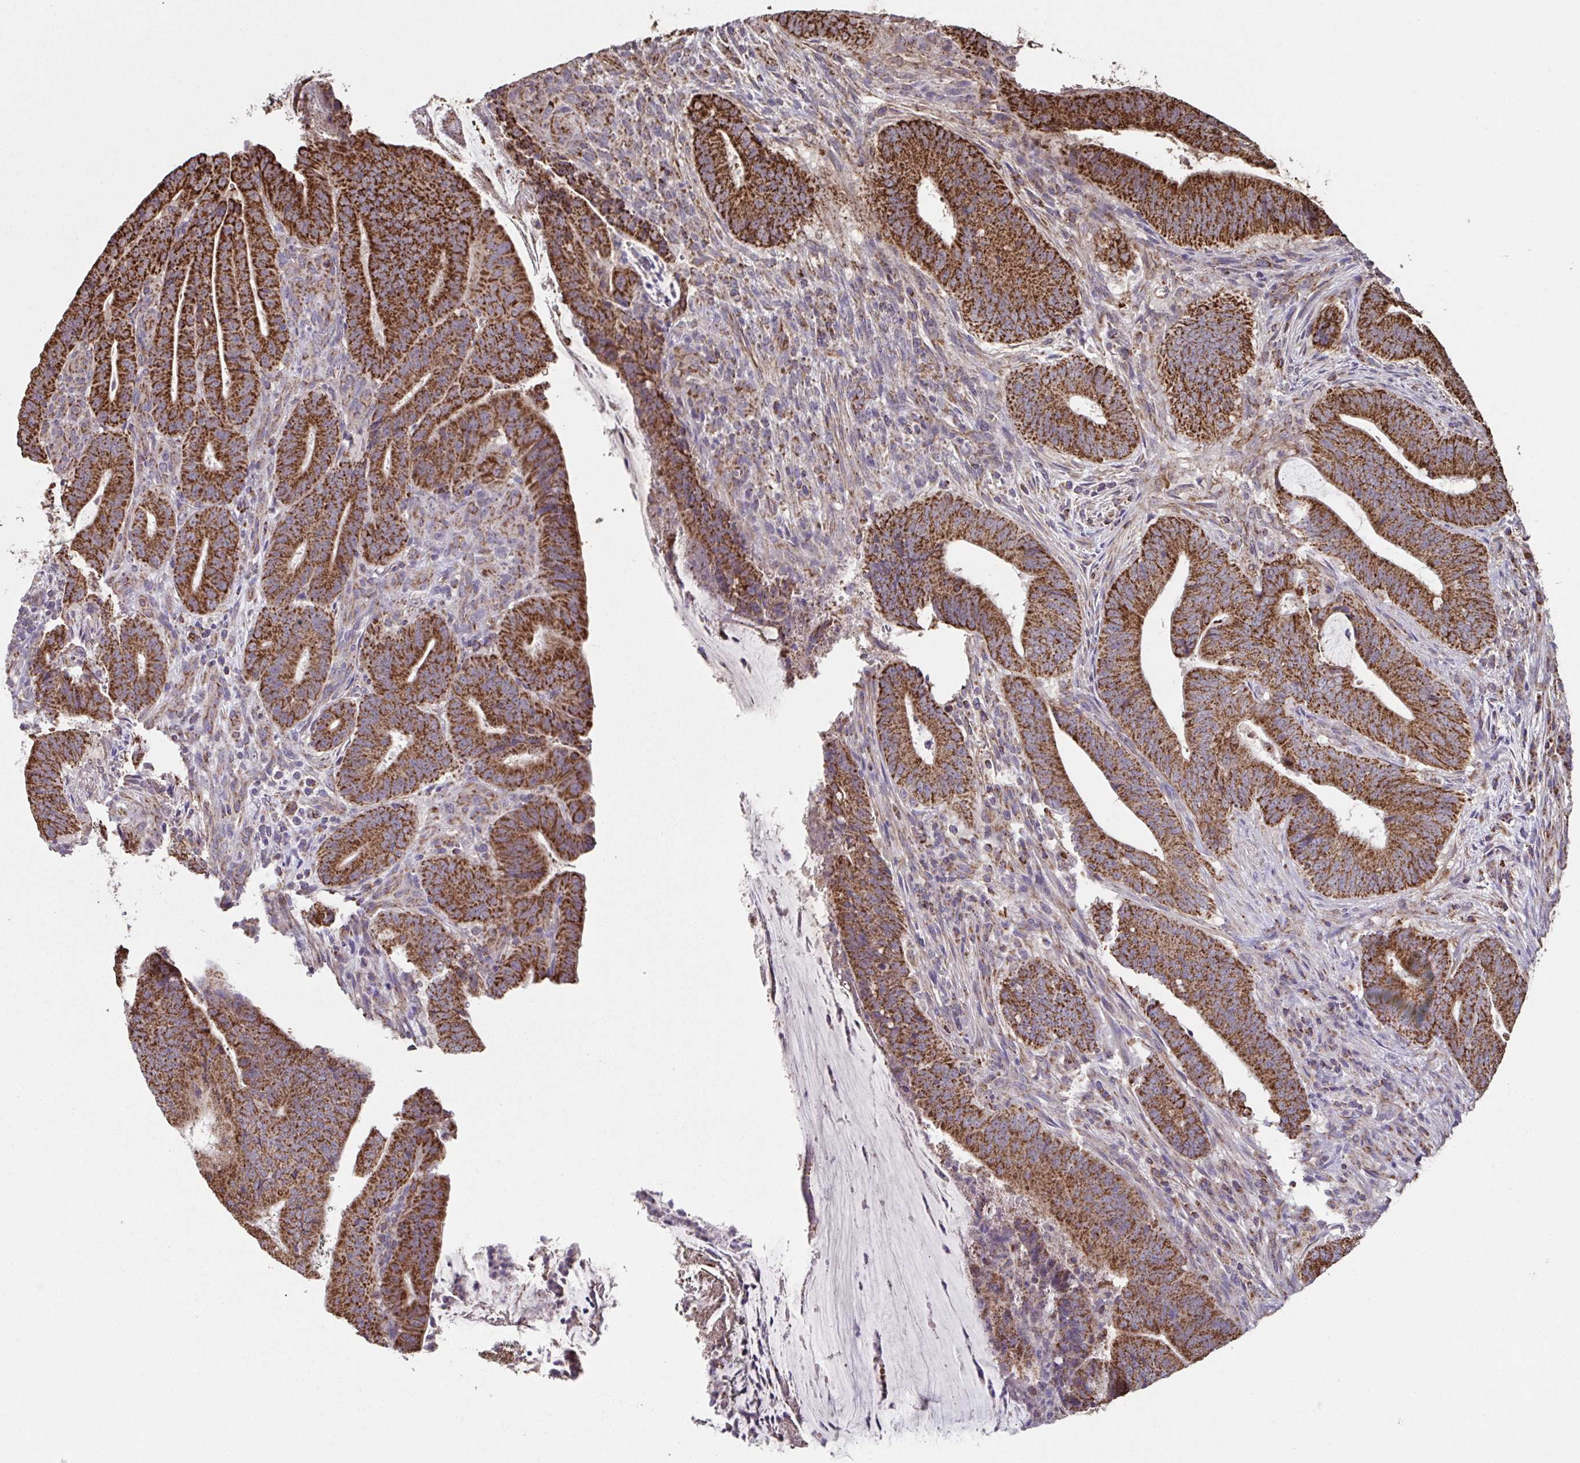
{"staining": {"intensity": "strong", "quantity": ">75%", "location": "cytoplasmic/membranous"}, "tissue": "colorectal cancer", "cell_type": "Tumor cells", "image_type": "cancer", "snomed": [{"axis": "morphology", "description": "Adenocarcinoma, NOS"}, {"axis": "topography", "description": "Colon"}], "caption": "Human colorectal adenocarcinoma stained with a protein marker displays strong staining in tumor cells.", "gene": "DIP2B", "patient": {"sex": "female", "age": 43}}